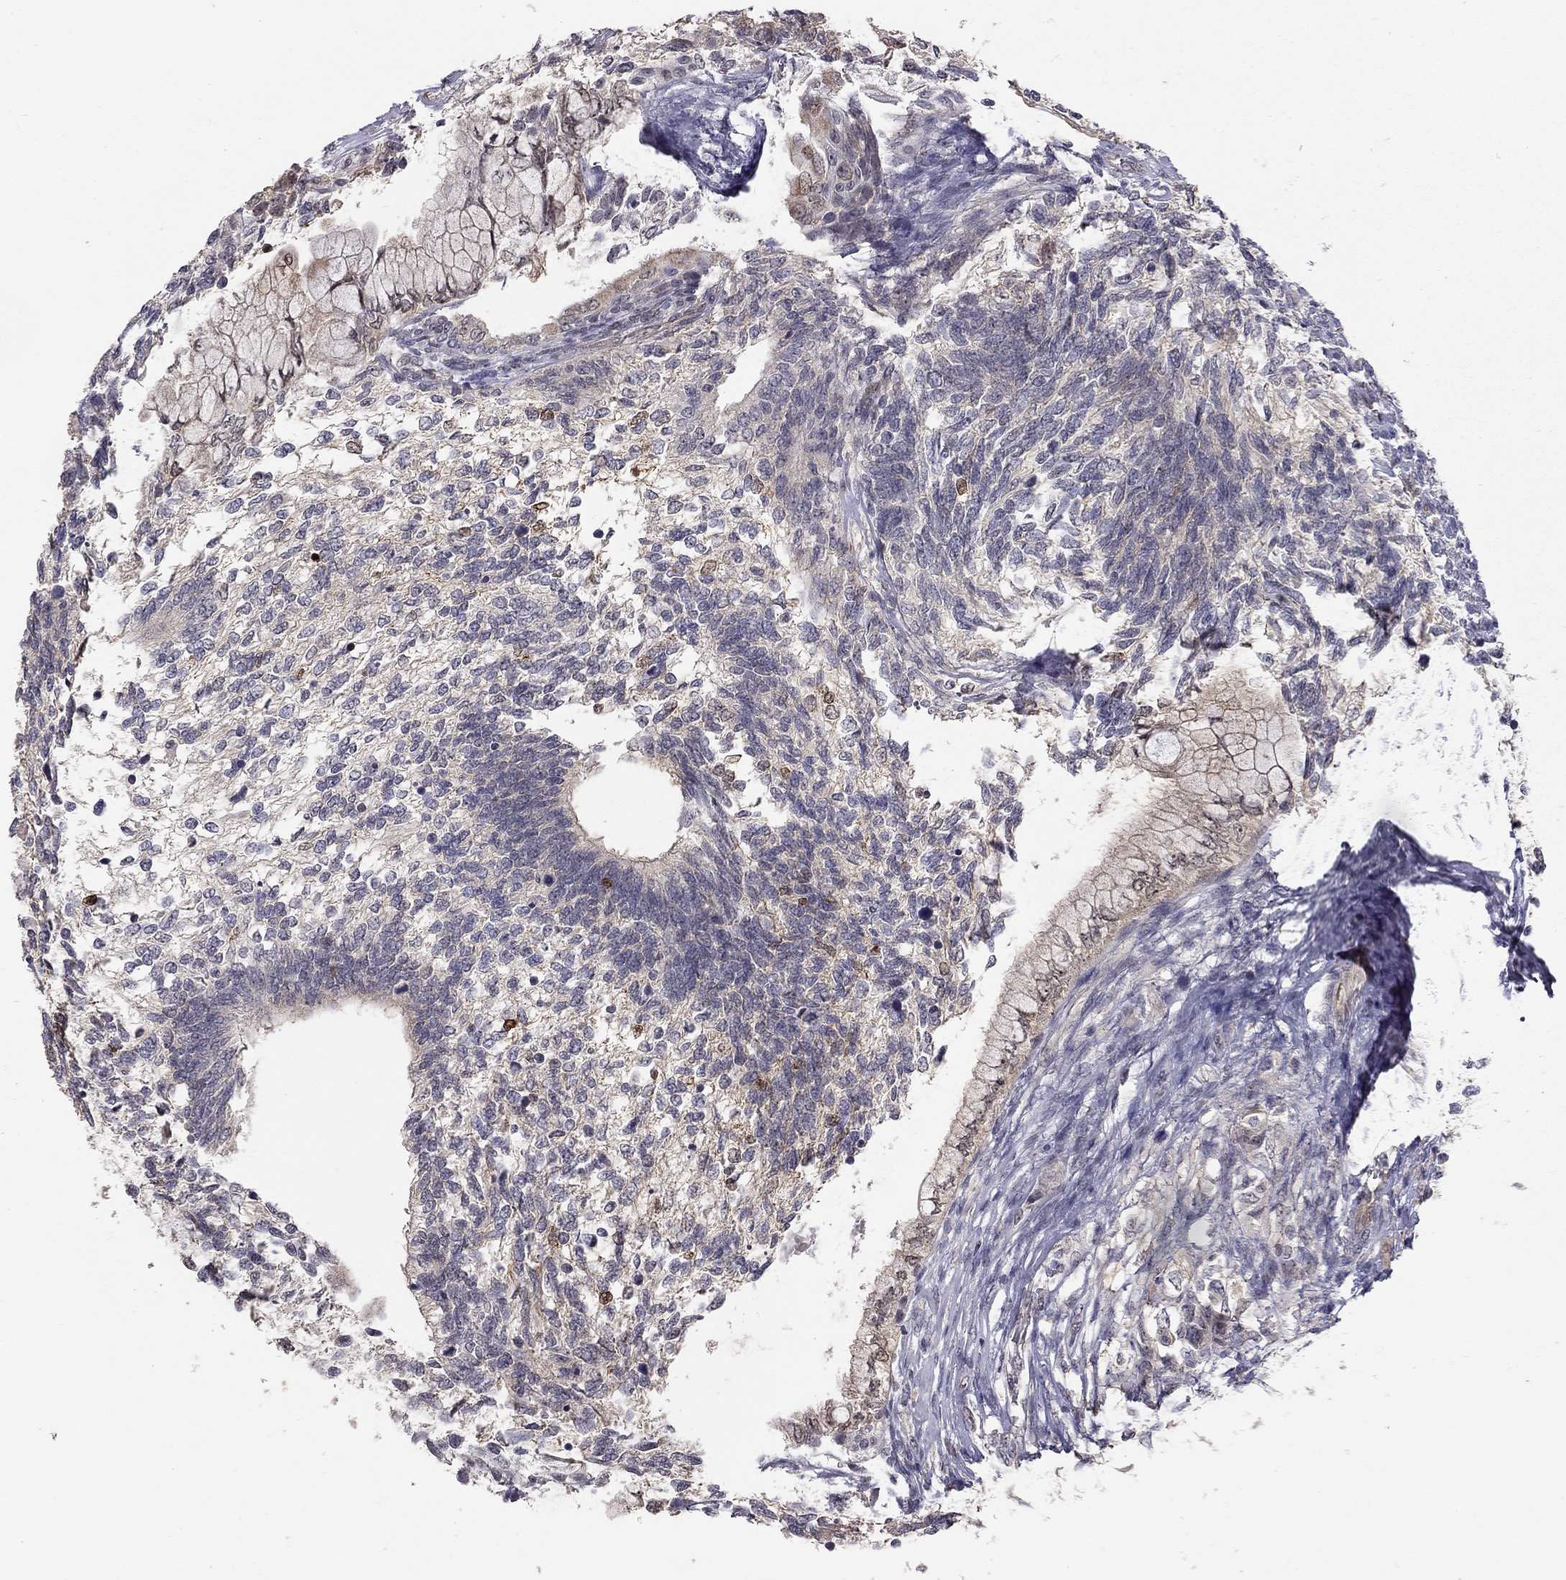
{"staining": {"intensity": "negative", "quantity": "none", "location": "none"}, "tissue": "testis cancer", "cell_type": "Tumor cells", "image_type": "cancer", "snomed": [{"axis": "morphology", "description": "Seminoma, NOS"}, {"axis": "morphology", "description": "Carcinoma, Embryonal, NOS"}, {"axis": "topography", "description": "Testis"}], "caption": "DAB immunohistochemical staining of testis cancer displays no significant expression in tumor cells.", "gene": "STXBP6", "patient": {"sex": "male", "age": 41}}